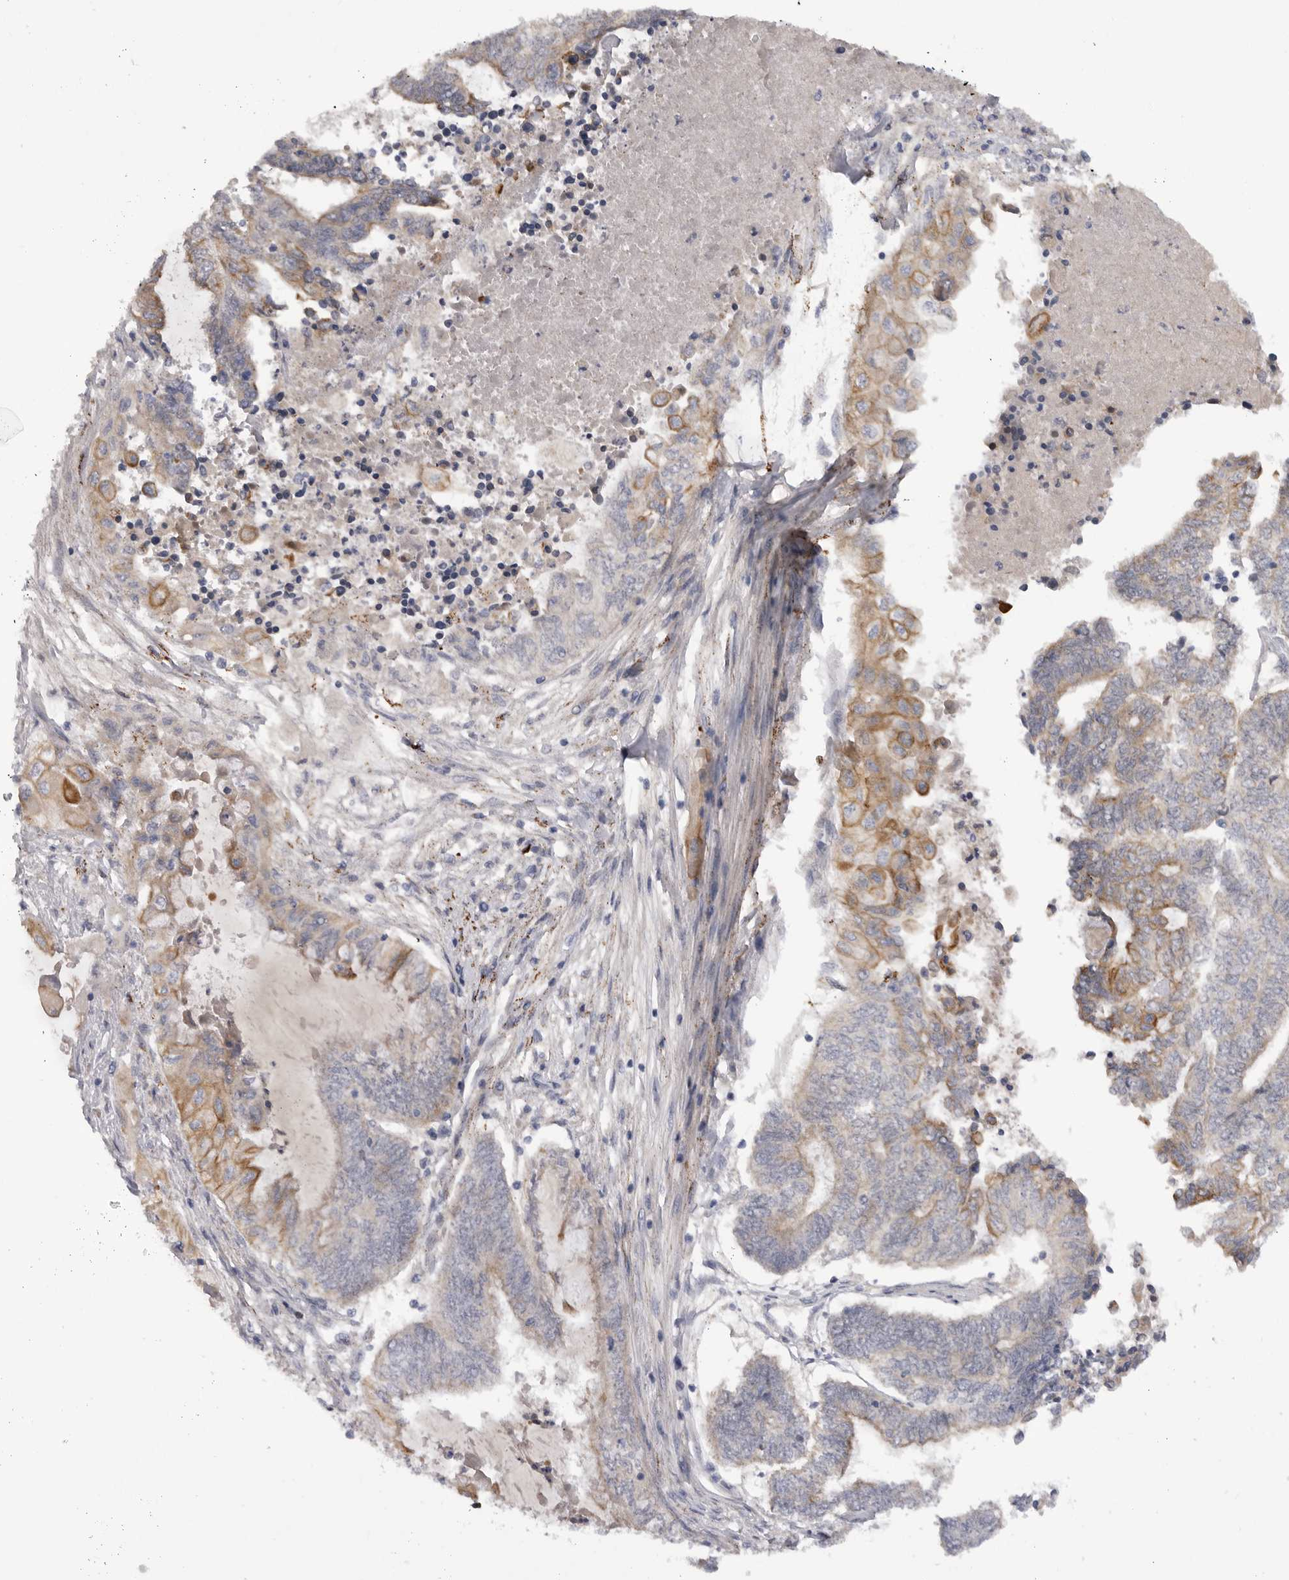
{"staining": {"intensity": "moderate", "quantity": "<25%", "location": "cytoplasmic/membranous"}, "tissue": "endometrial cancer", "cell_type": "Tumor cells", "image_type": "cancer", "snomed": [{"axis": "morphology", "description": "Adenocarcinoma, NOS"}, {"axis": "topography", "description": "Uterus"}, {"axis": "topography", "description": "Endometrium"}], "caption": "Adenocarcinoma (endometrial) was stained to show a protein in brown. There is low levels of moderate cytoplasmic/membranous staining in approximately <25% of tumor cells. Using DAB (3,3'-diaminobenzidine) (brown) and hematoxylin (blue) stains, captured at high magnification using brightfield microscopy.", "gene": "DHDDS", "patient": {"sex": "female", "age": 70}}